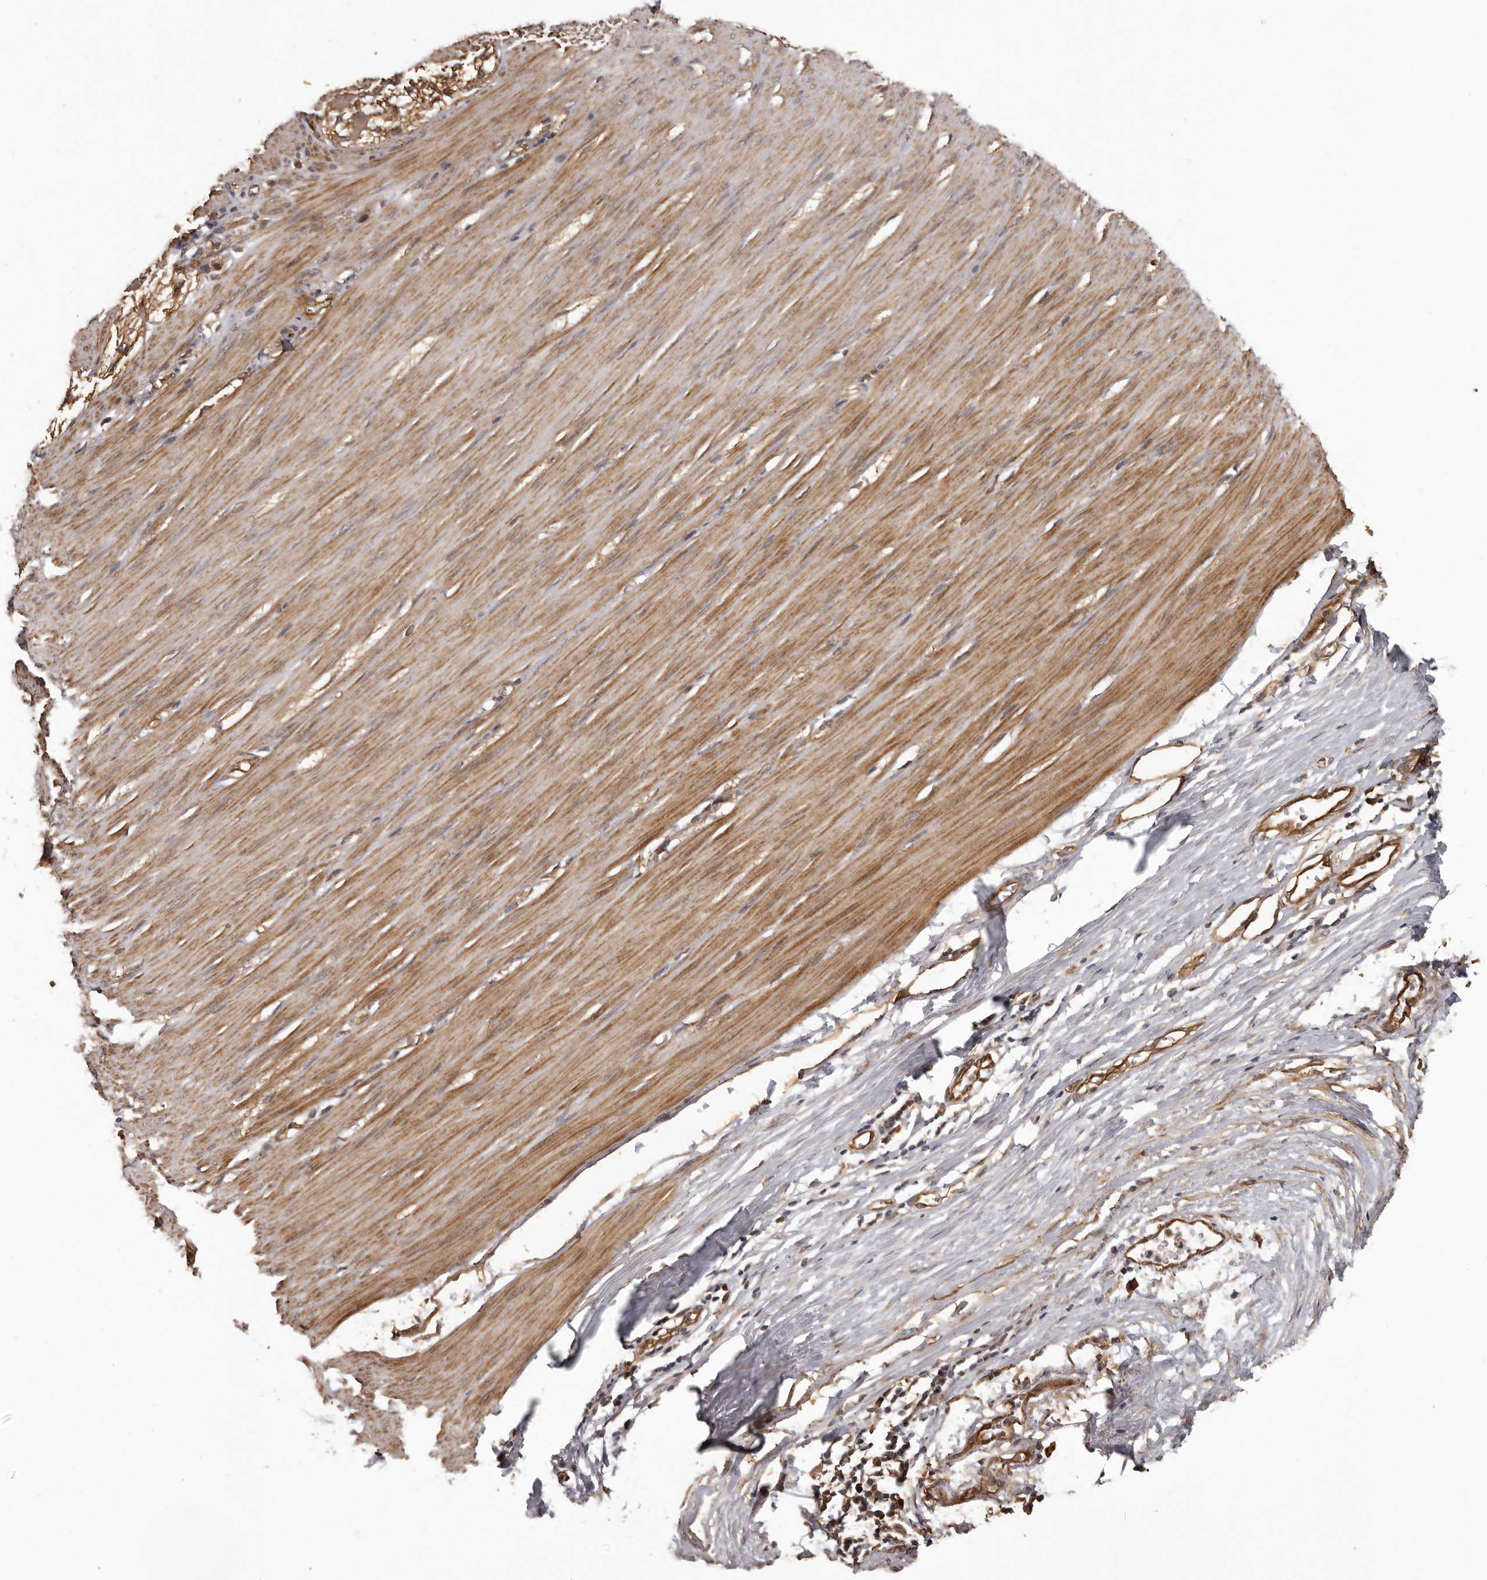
{"staining": {"intensity": "moderate", "quantity": ">75%", "location": "cytoplasmic/membranous"}, "tissue": "smooth muscle", "cell_type": "Smooth muscle cells", "image_type": "normal", "snomed": [{"axis": "morphology", "description": "Normal tissue, NOS"}, {"axis": "morphology", "description": "Adenocarcinoma, NOS"}, {"axis": "topography", "description": "Colon"}, {"axis": "topography", "description": "Peripheral nerve tissue"}], "caption": "Smooth muscle cells show medium levels of moderate cytoplasmic/membranous staining in approximately >75% of cells in unremarkable smooth muscle. (Stains: DAB (3,3'-diaminobenzidine) in brown, nuclei in blue, Microscopy: brightfield microscopy at high magnification).", "gene": "SLITRK6", "patient": {"sex": "male", "age": 14}}